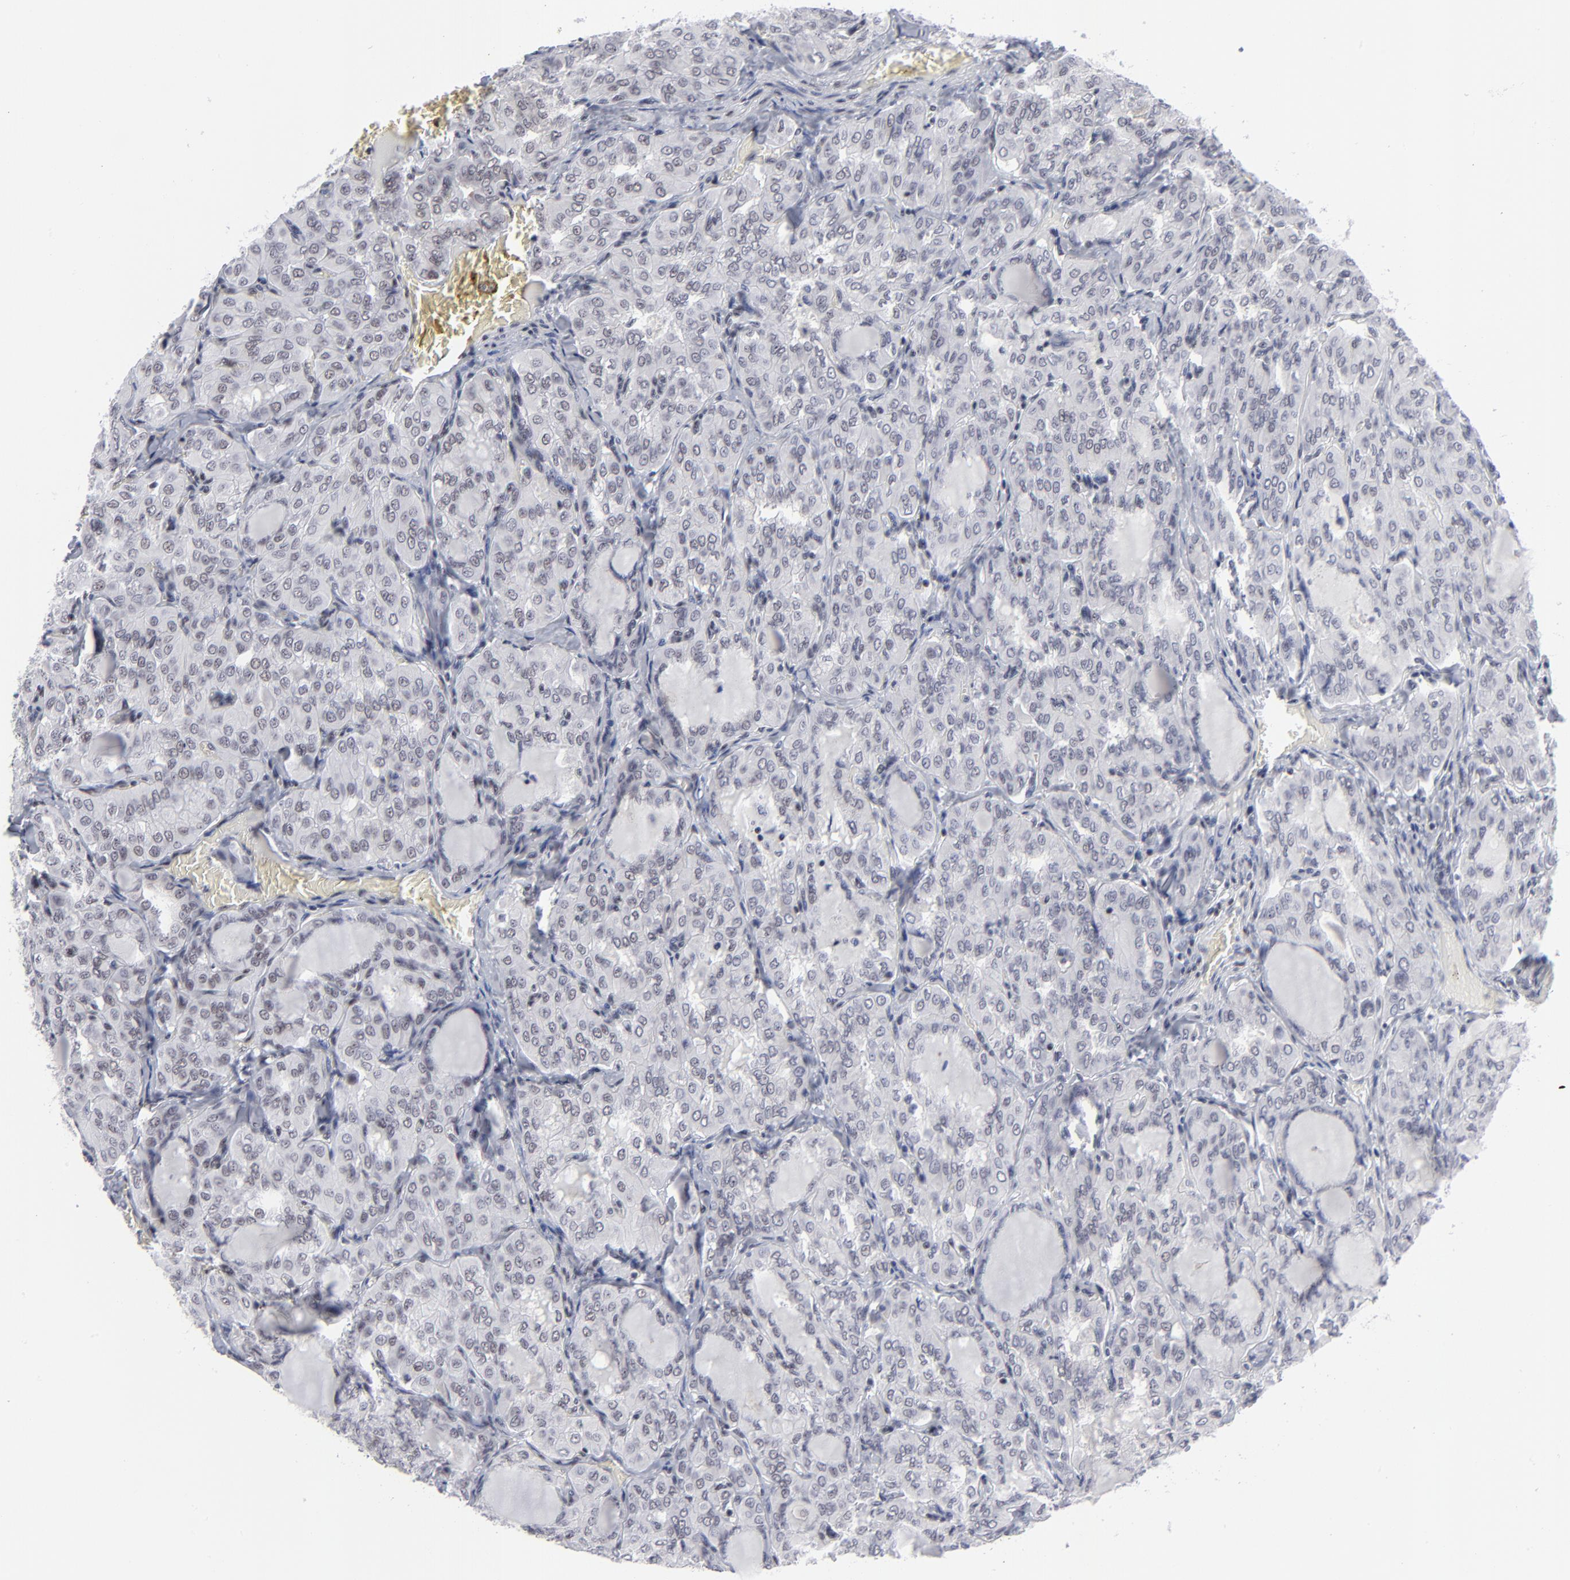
{"staining": {"intensity": "negative", "quantity": "none", "location": "none"}, "tissue": "thyroid cancer", "cell_type": "Tumor cells", "image_type": "cancer", "snomed": [{"axis": "morphology", "description": "Papillary adenocarcinoma, NOS"}, {"axis": "topography", "description": "Thyroid gland"}], "caption": "Protein analysis of thyroid papillary adenocarcinoma displays no significant staining in tumor cells.", "gene": "SP2", "patient": {"sex": "male", "age": 20}}